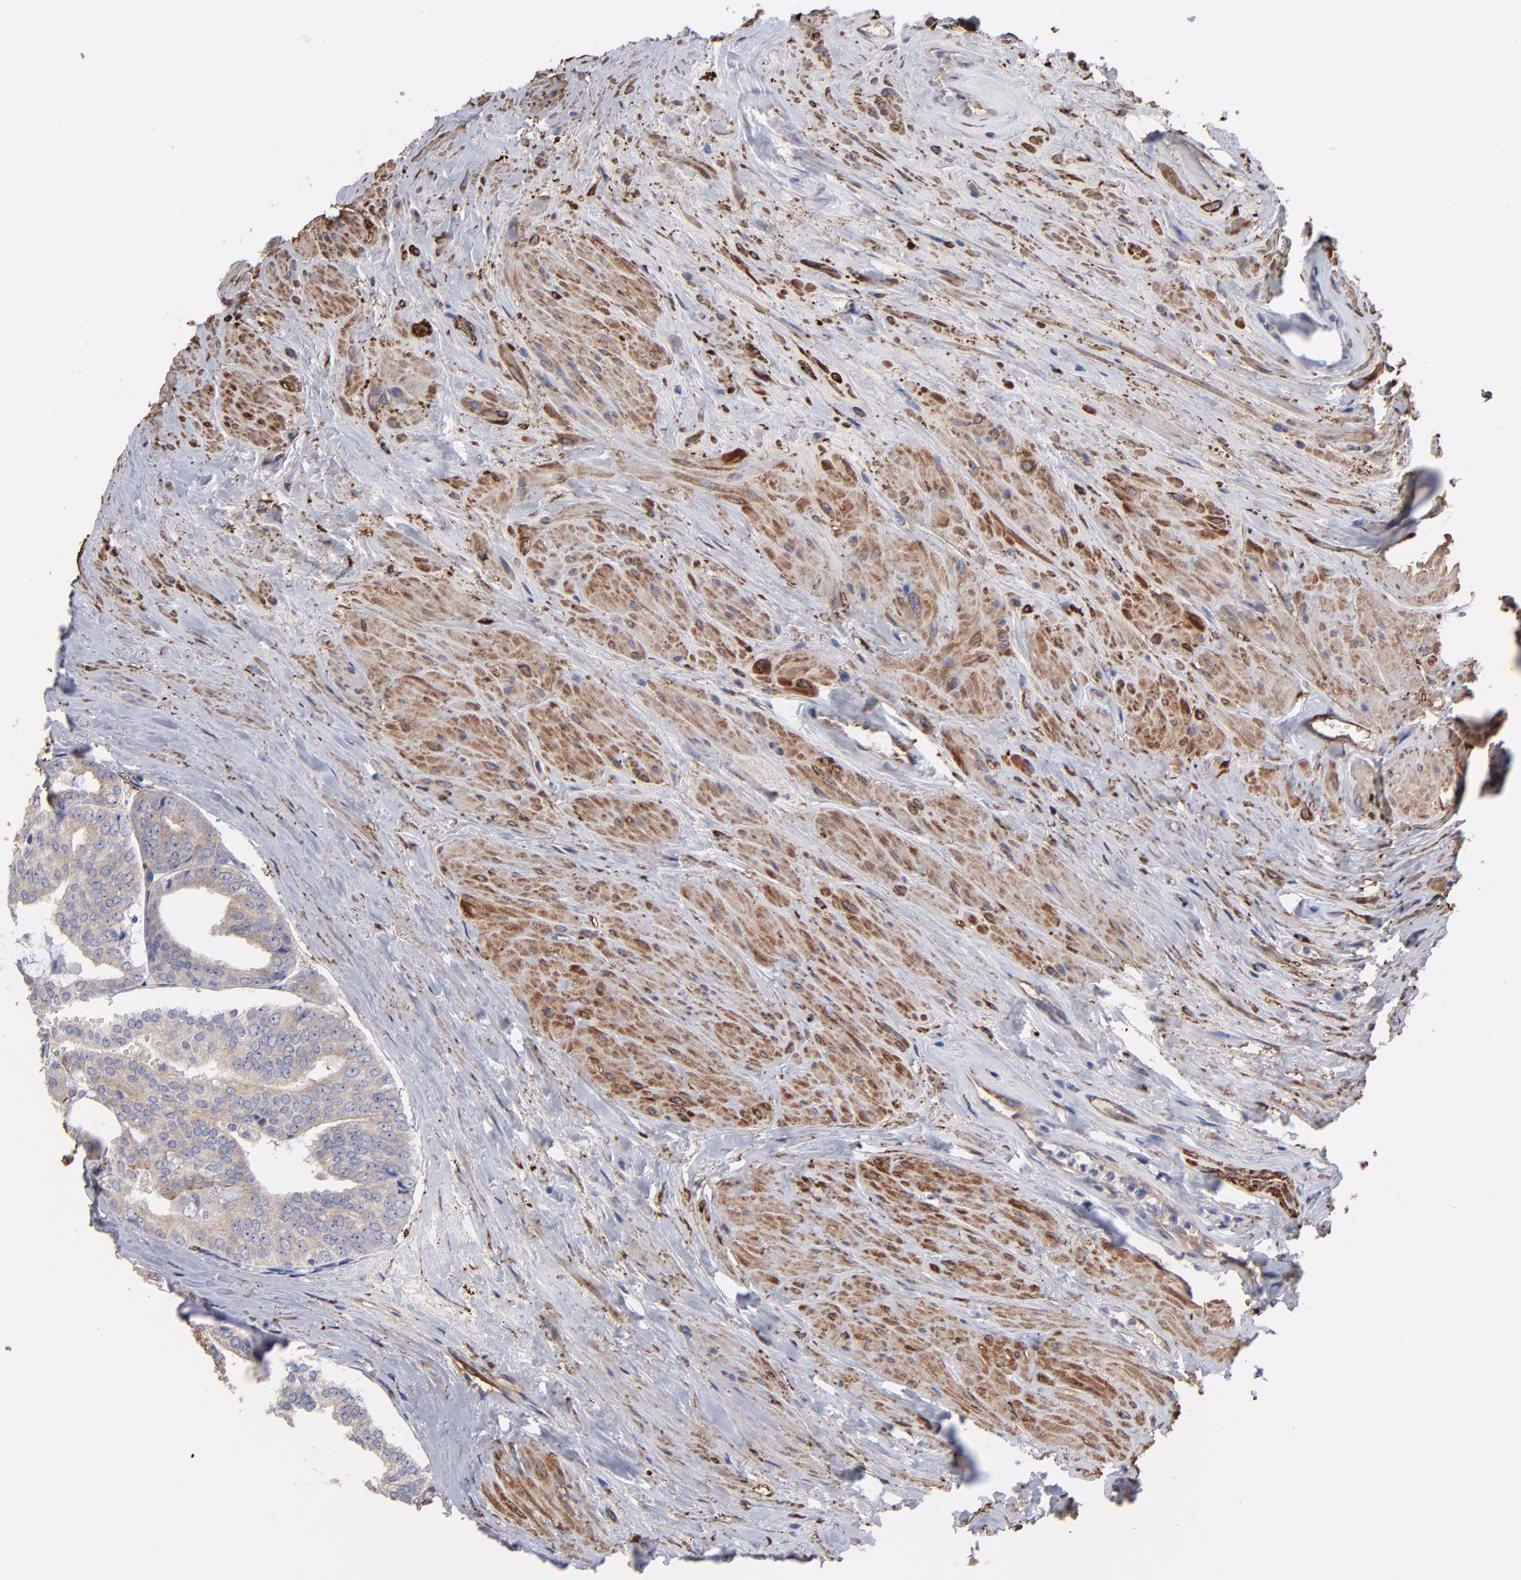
{"staining": {"intensity": "weak", "quantity": ">75%", "location": "cytoplasmic/membranous"}, "tissue": "prostate cancer", "cell_type": "Tumor cells", "image_type": "cancer", "snomed": [{"axis": "morphology", "description": "Adenocarcinoma, Medium grade"}, {"axis": "topography", "description": "Prostate"}], "caption": "Brown immunohistochemical staining in prostate cancer (adenocarcinoma (medium-grade)) reveals weak cytoplasmic/membranous staining in about >75% of tumor cells.", "gene": "CILP", "patient": {"sex": "male", "age": 79}}